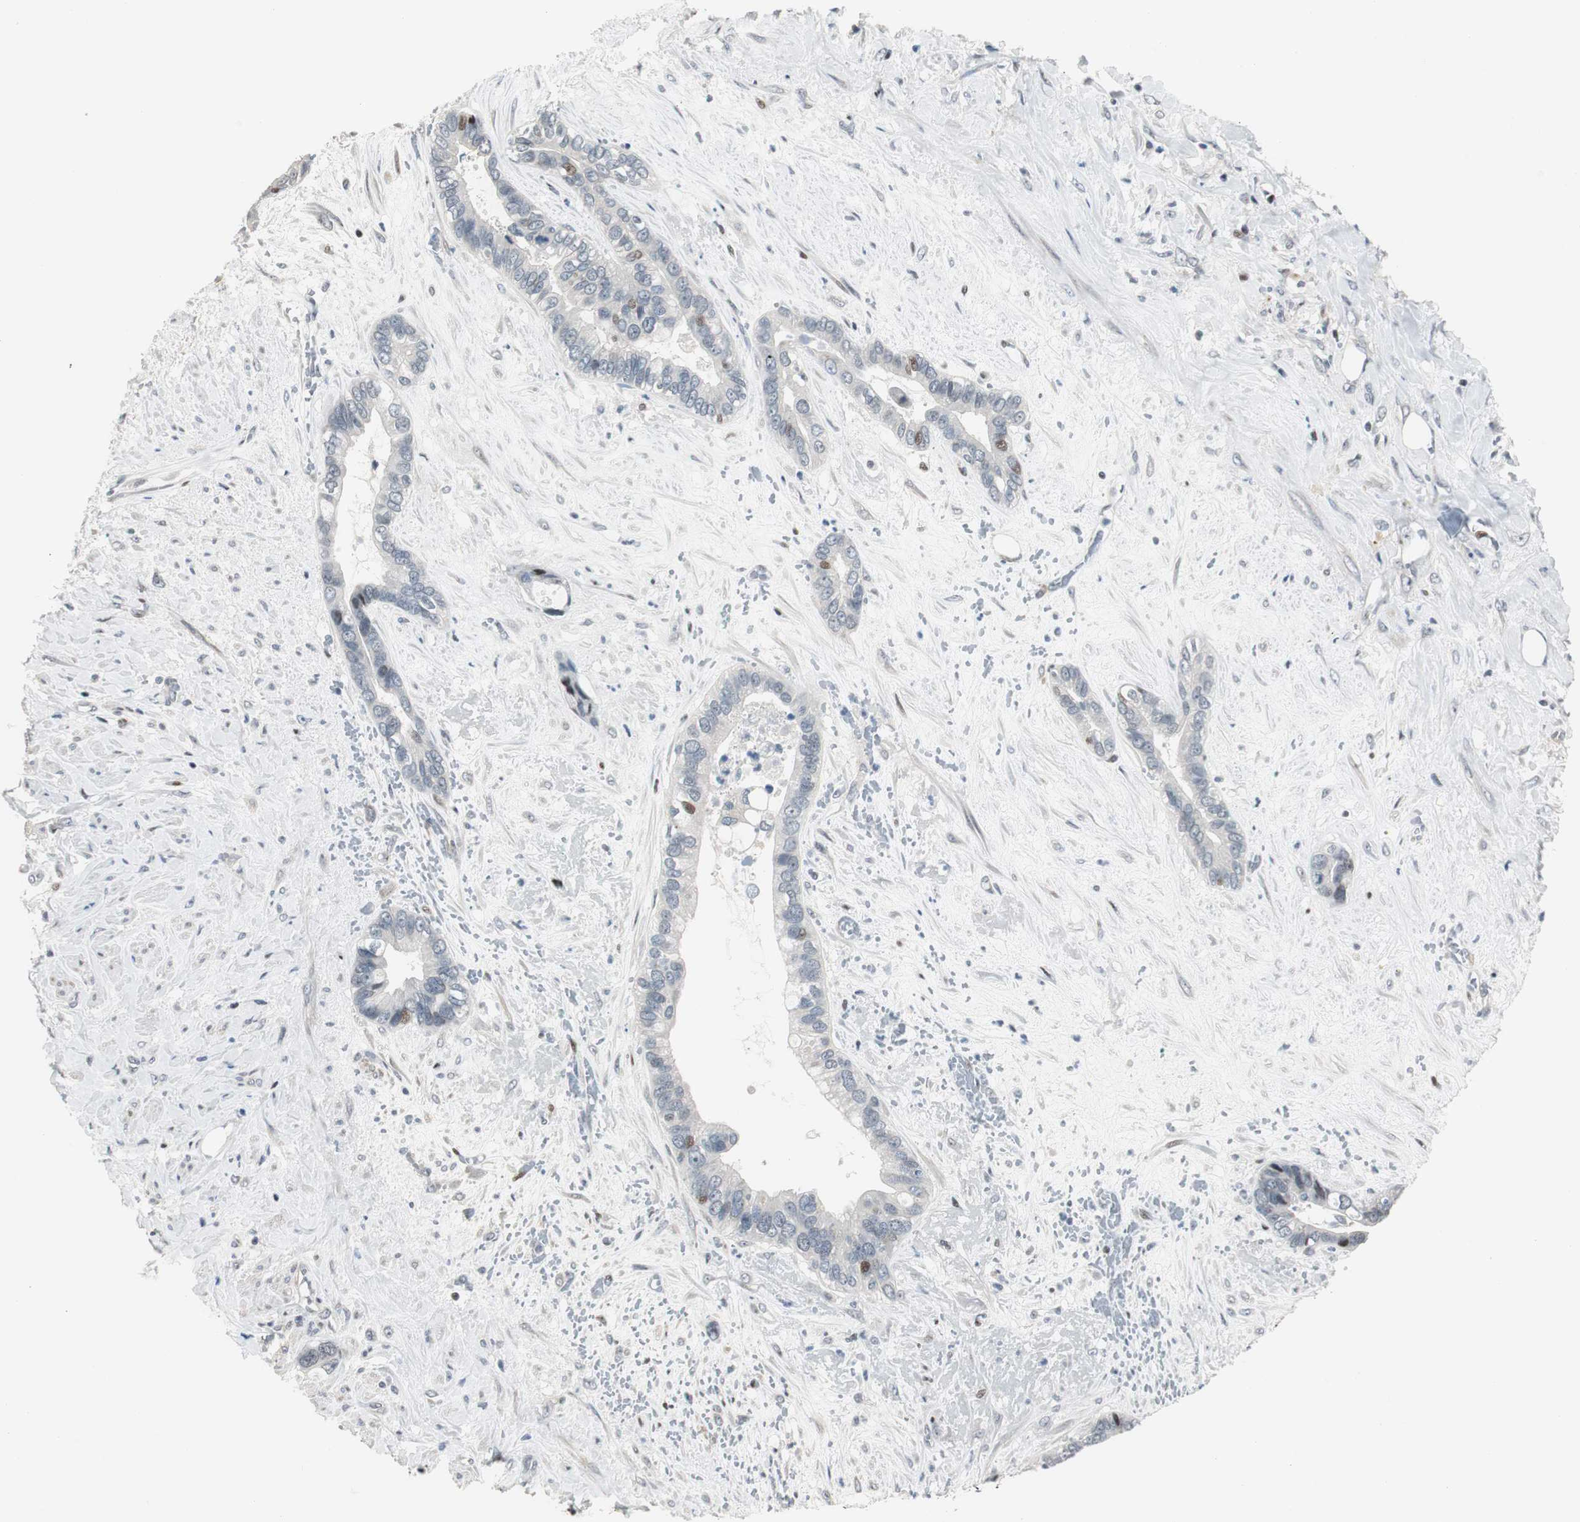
{"staining": {"intensity": "weak", "quantity": "<25%", "location": "nuclear"}, "tissue": "liver cancer", "cell_type": "Tumor cells", "image_type": "cancer", "snomed": [{"axis": "morphology", "description": "Cholangiocarcinoma"}, {"axis": "topography", "description": "Liver"}], "caption": "Immunohistochemistry photomicrograph of human cholangiocarcinoma (liver) stained for a protein (brown), which exhibits no positivity in tumor cells.", "gene": "RAD1", "patient": {"sex": "female", "age": 65}}